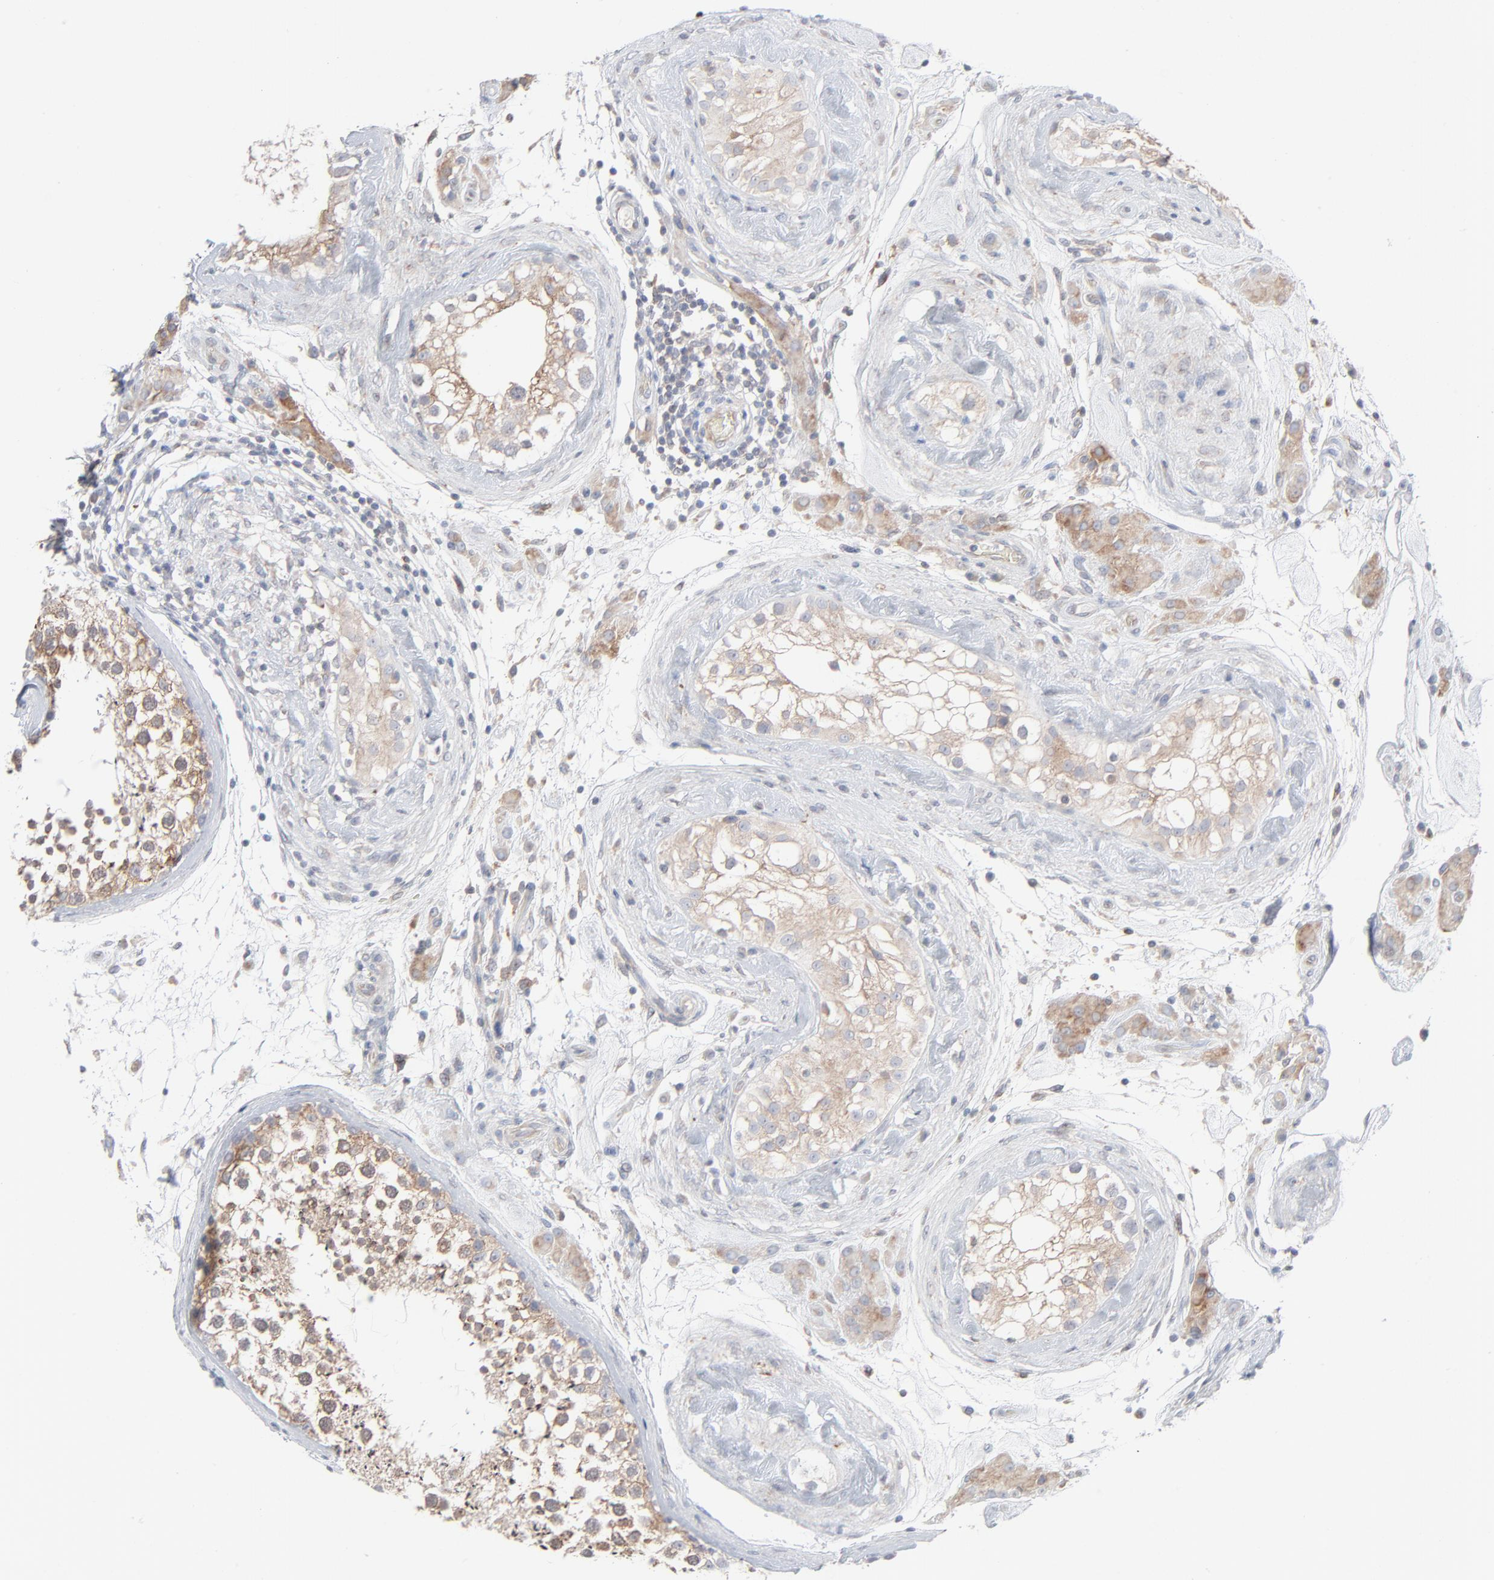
{"staining": {"intensity": "weak", "quantity": ">75%", "location": "cytoplasmic/membranous"}, "tissue": "testis", "cell_type": "Cells in seminiferous ducts", "image_type": "normal", "snomed": [{"axis": "morphology", "description": "Normal tissue, NOS"}, {"axis": "topography", "description": "Testis"}], "caption": "Immunohistochemical staining of normal human testis demonstrates weak cytoplasmic/membranous protein staining in about >75% of cells in seminiferous ducts. Nuclei are stained in blue.", "gene": "KDSR", "patient": {"sex": "male", "age": 46}}